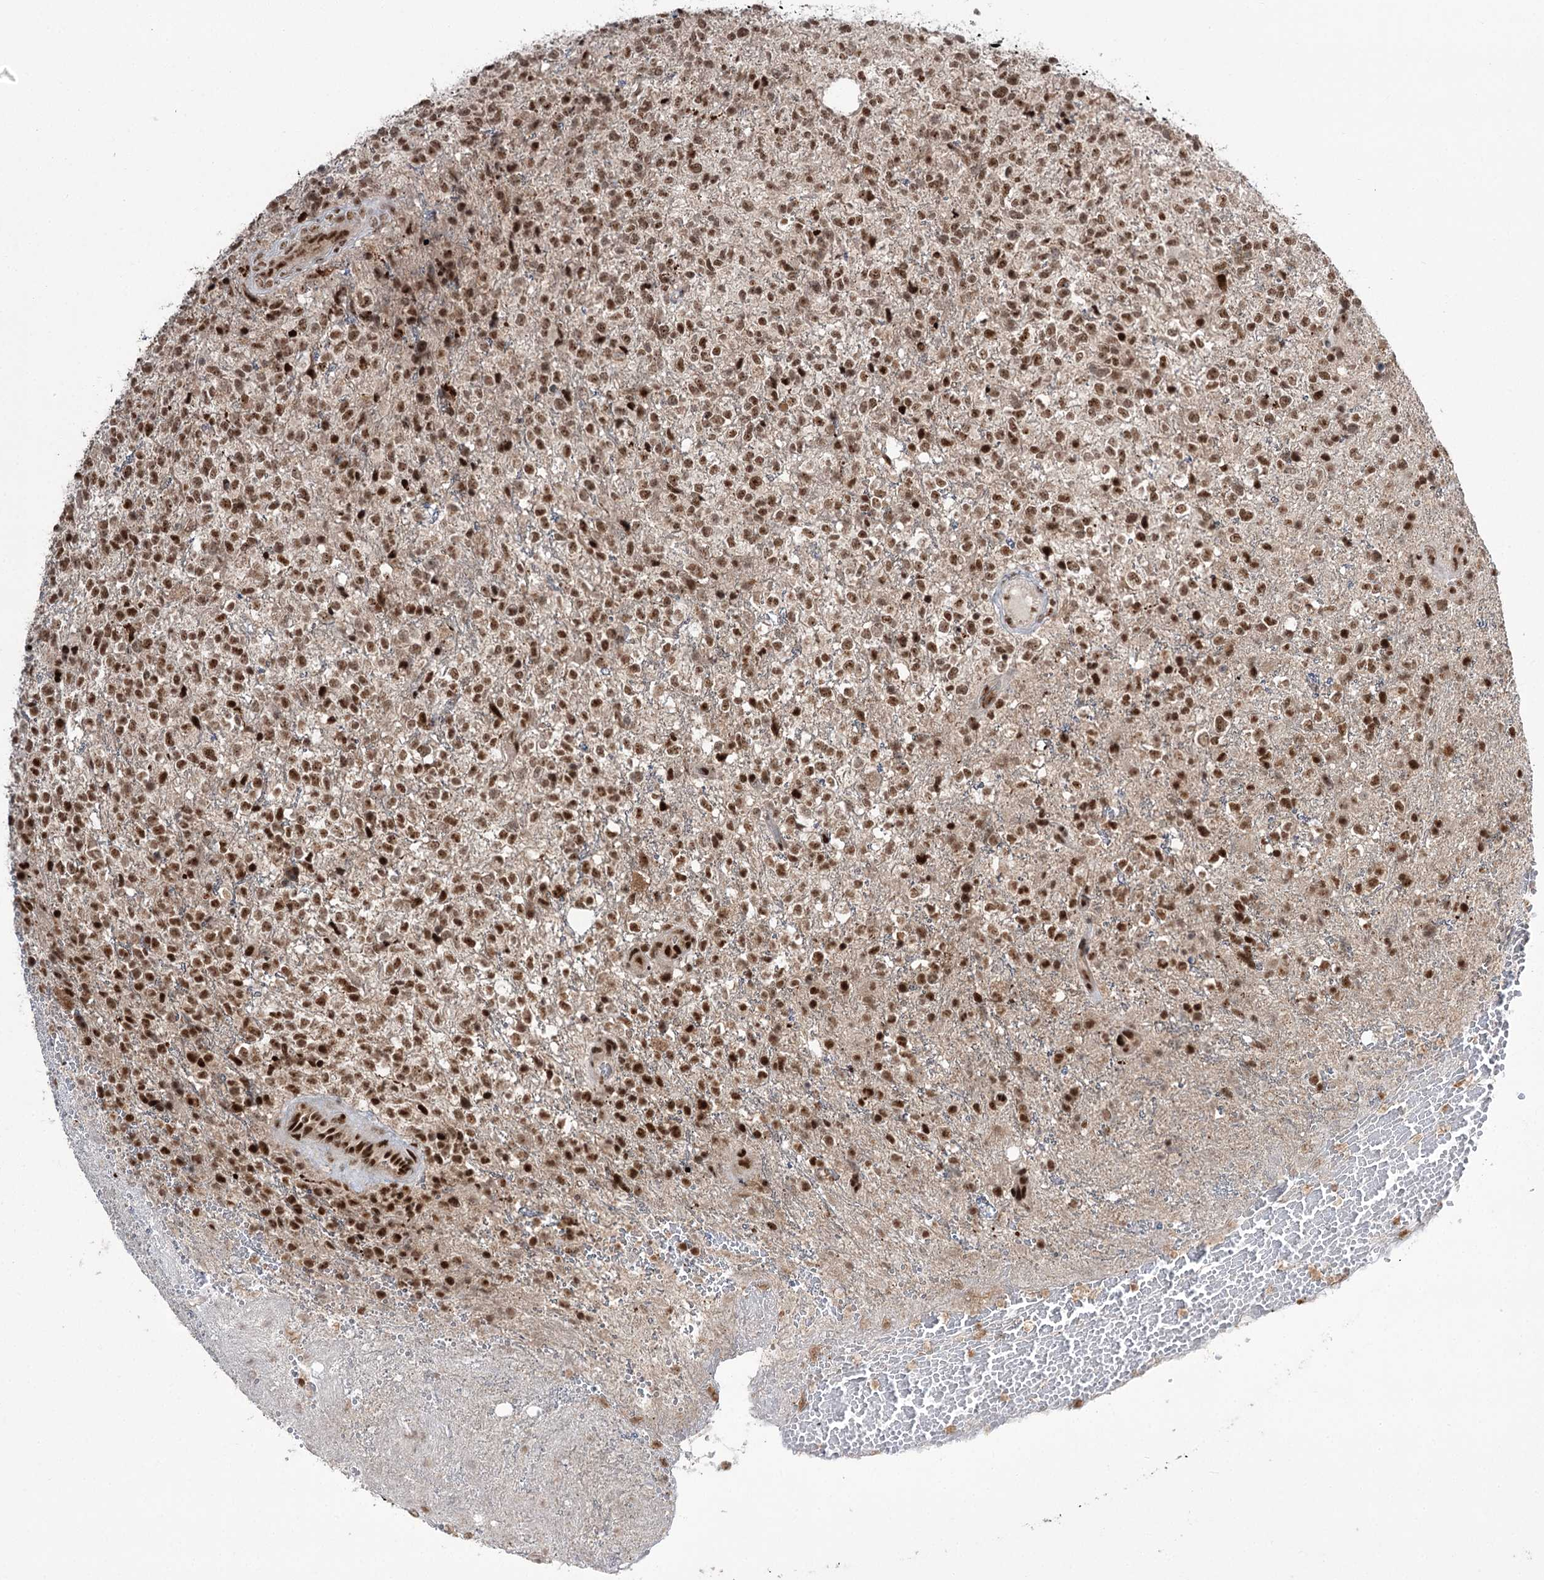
{"staining": {"intensity": "strong", "quantity": ">75%", "location": "nuclear"}, "tissue": "glioma", "cell_type": "Tumor cells", "image_type": "cancer", "snomed": [{"axis": "morphology", "description": "Glioma, malignant, High grade"}, {"axis": "topography", "description": "Brain"}], "caption": "High-grade glioma (malignant) stained for a protein exhibits strong nuclear positivity in tumor cells.", "gene": "ERCC3", "patient": {"sex": "male", "age": 56}}